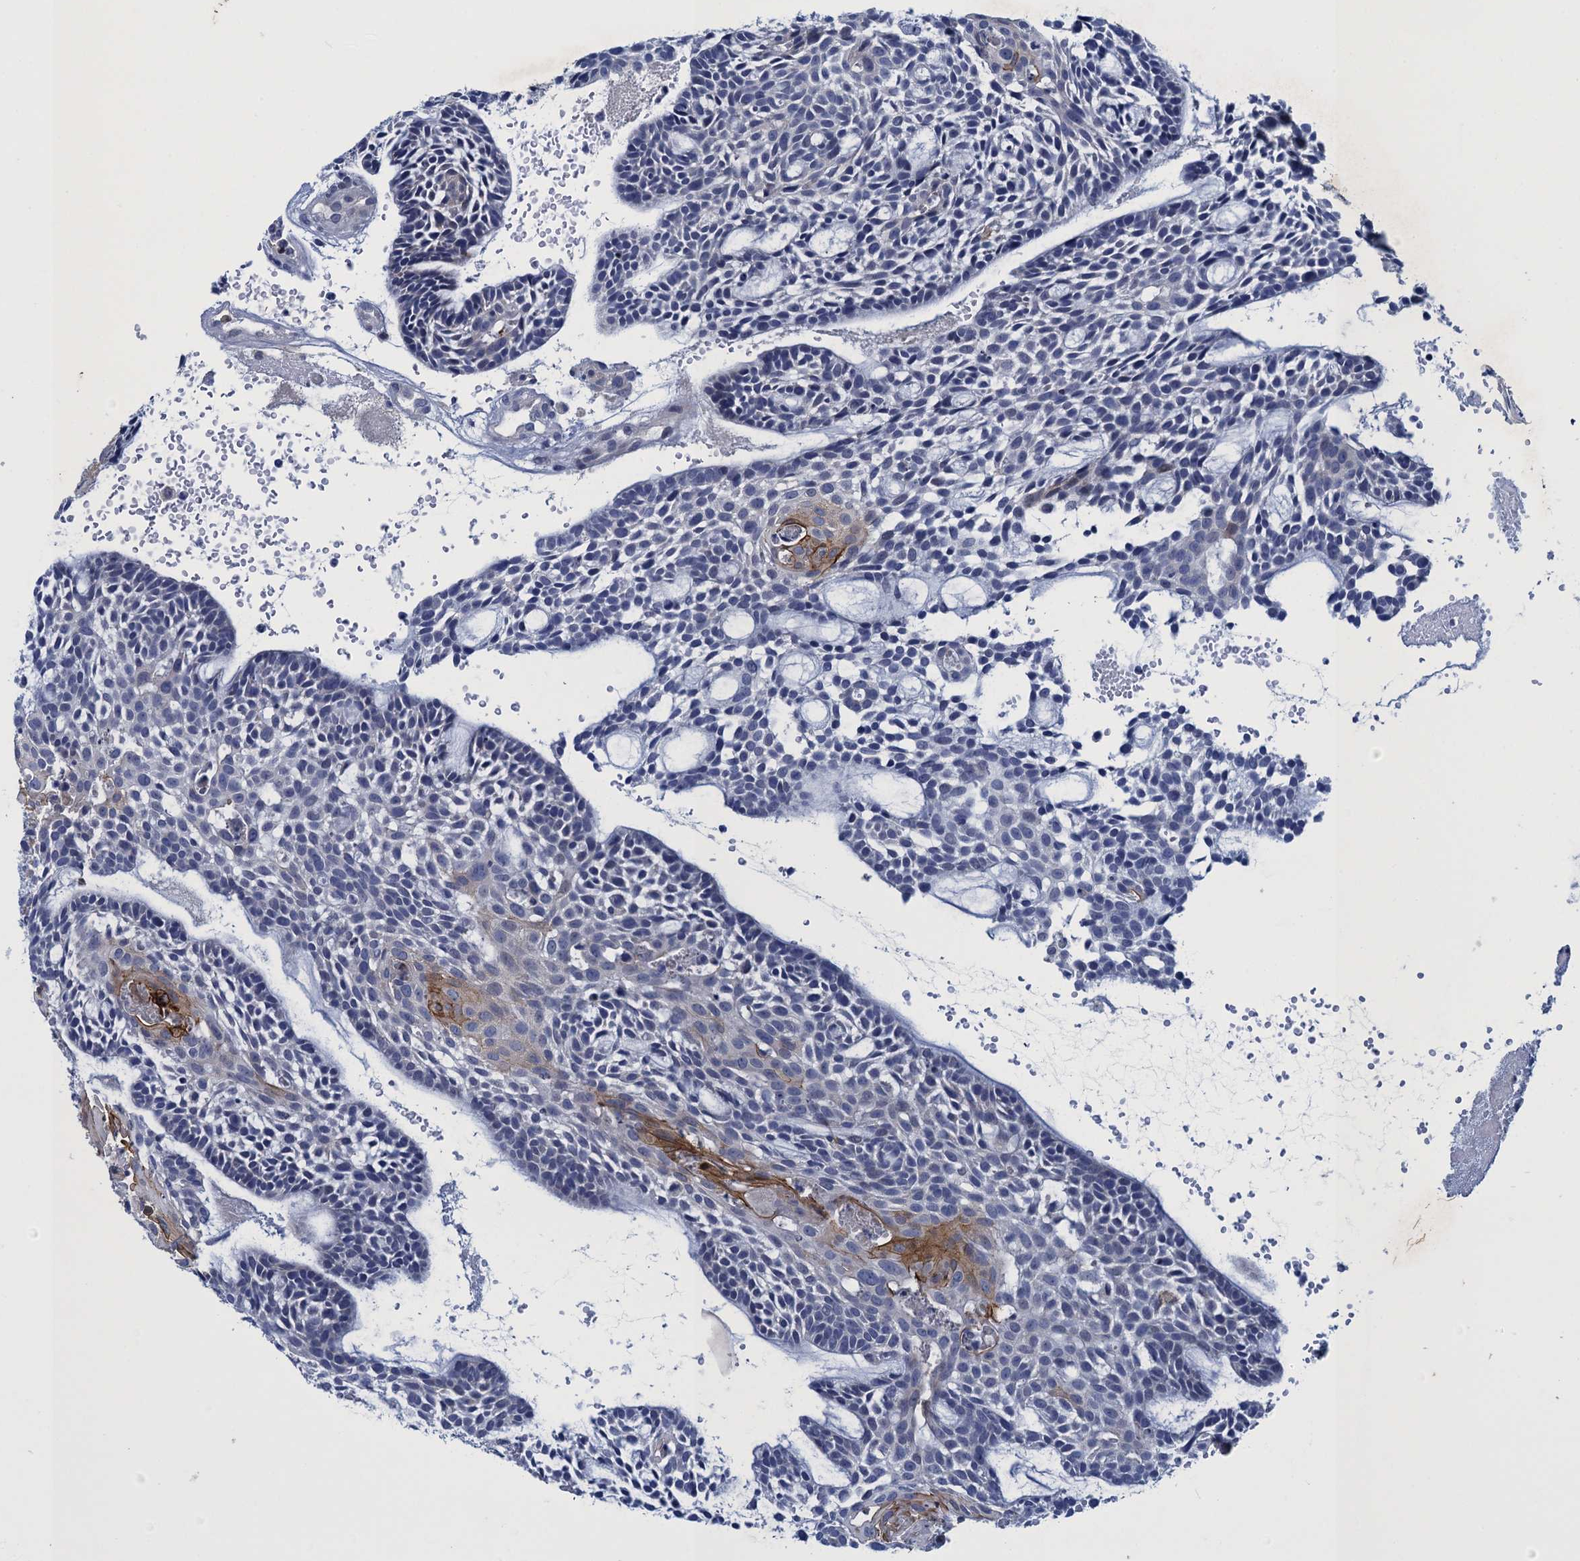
{"staining": {"intensity": "negative", "quantity": "none", "location": "none"}, "tissue": "head and neck cancer", "cell_type": "Tumor cells", "image_type": "cancer", "snomed": [{"axis": "morphology", "description": "Adenocarcinoma, NOS"}, {"axis": "topography", "description": "Subcutis"}, {"axis": "topography", "description": "Head-Neck"}], "caption": "IHC photomicrograph of human head and neck adenocarcinoma stained for a protein (brown), which displays no positivity in tumor cells.", "gene": "SCEL", "patient": {"sex": "female", "age": 73}}